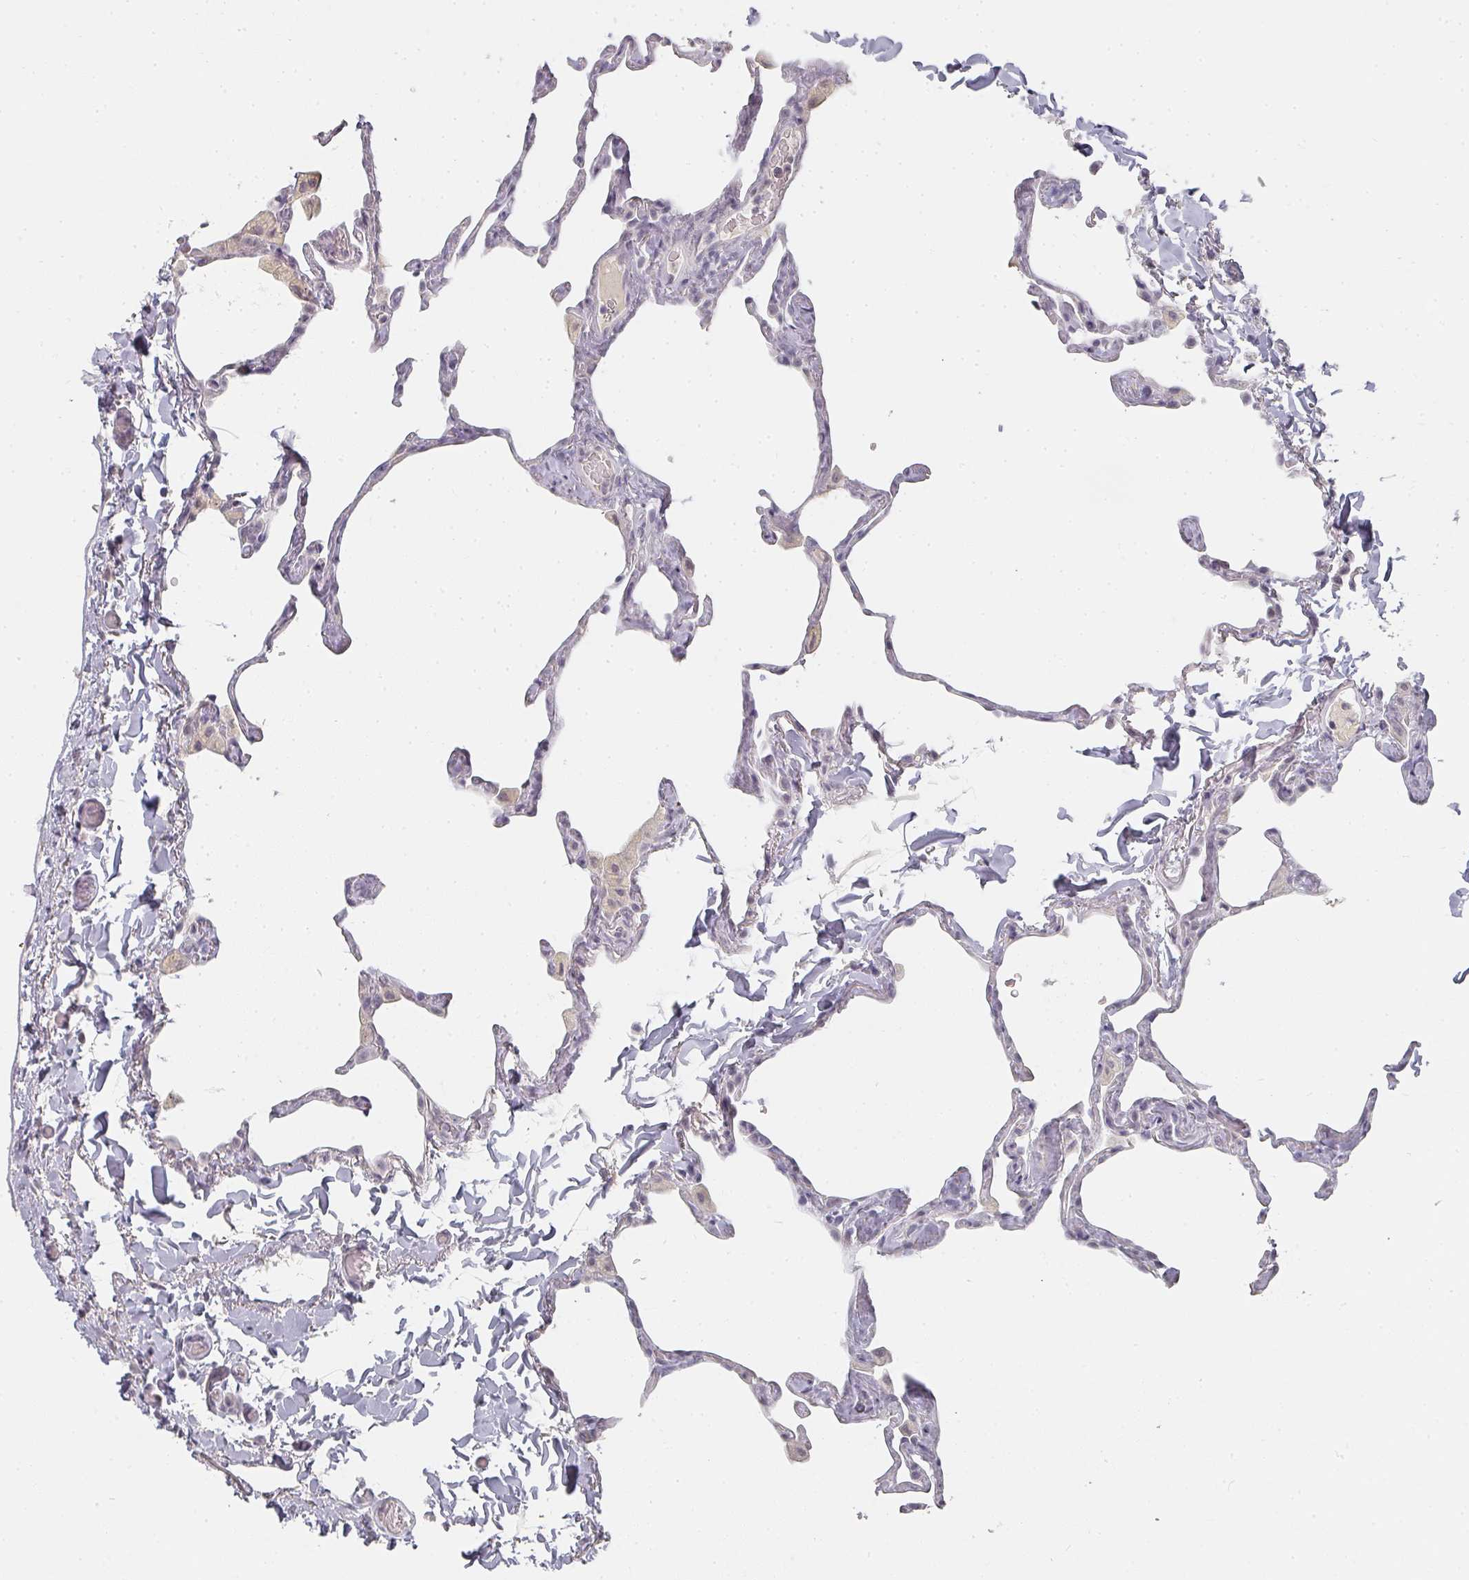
{"staining": {"intensity": "negative", "quantity": "none", "location": "none"}, "tissue": "lung", "cell_type": "Alveolar cells", "image_type": "normal", "snomed": [{"axis": "morphology", "description": "Normal tissue, NOS"}, {"axis": "topography", "description": "Lung"}], "caption": "The micrograph shows no significant expression in alveolar cells of lung. Nuclei are stained in blue.", "gene": "SHISA2", "patient": {"sex": "male", "age": 65}}